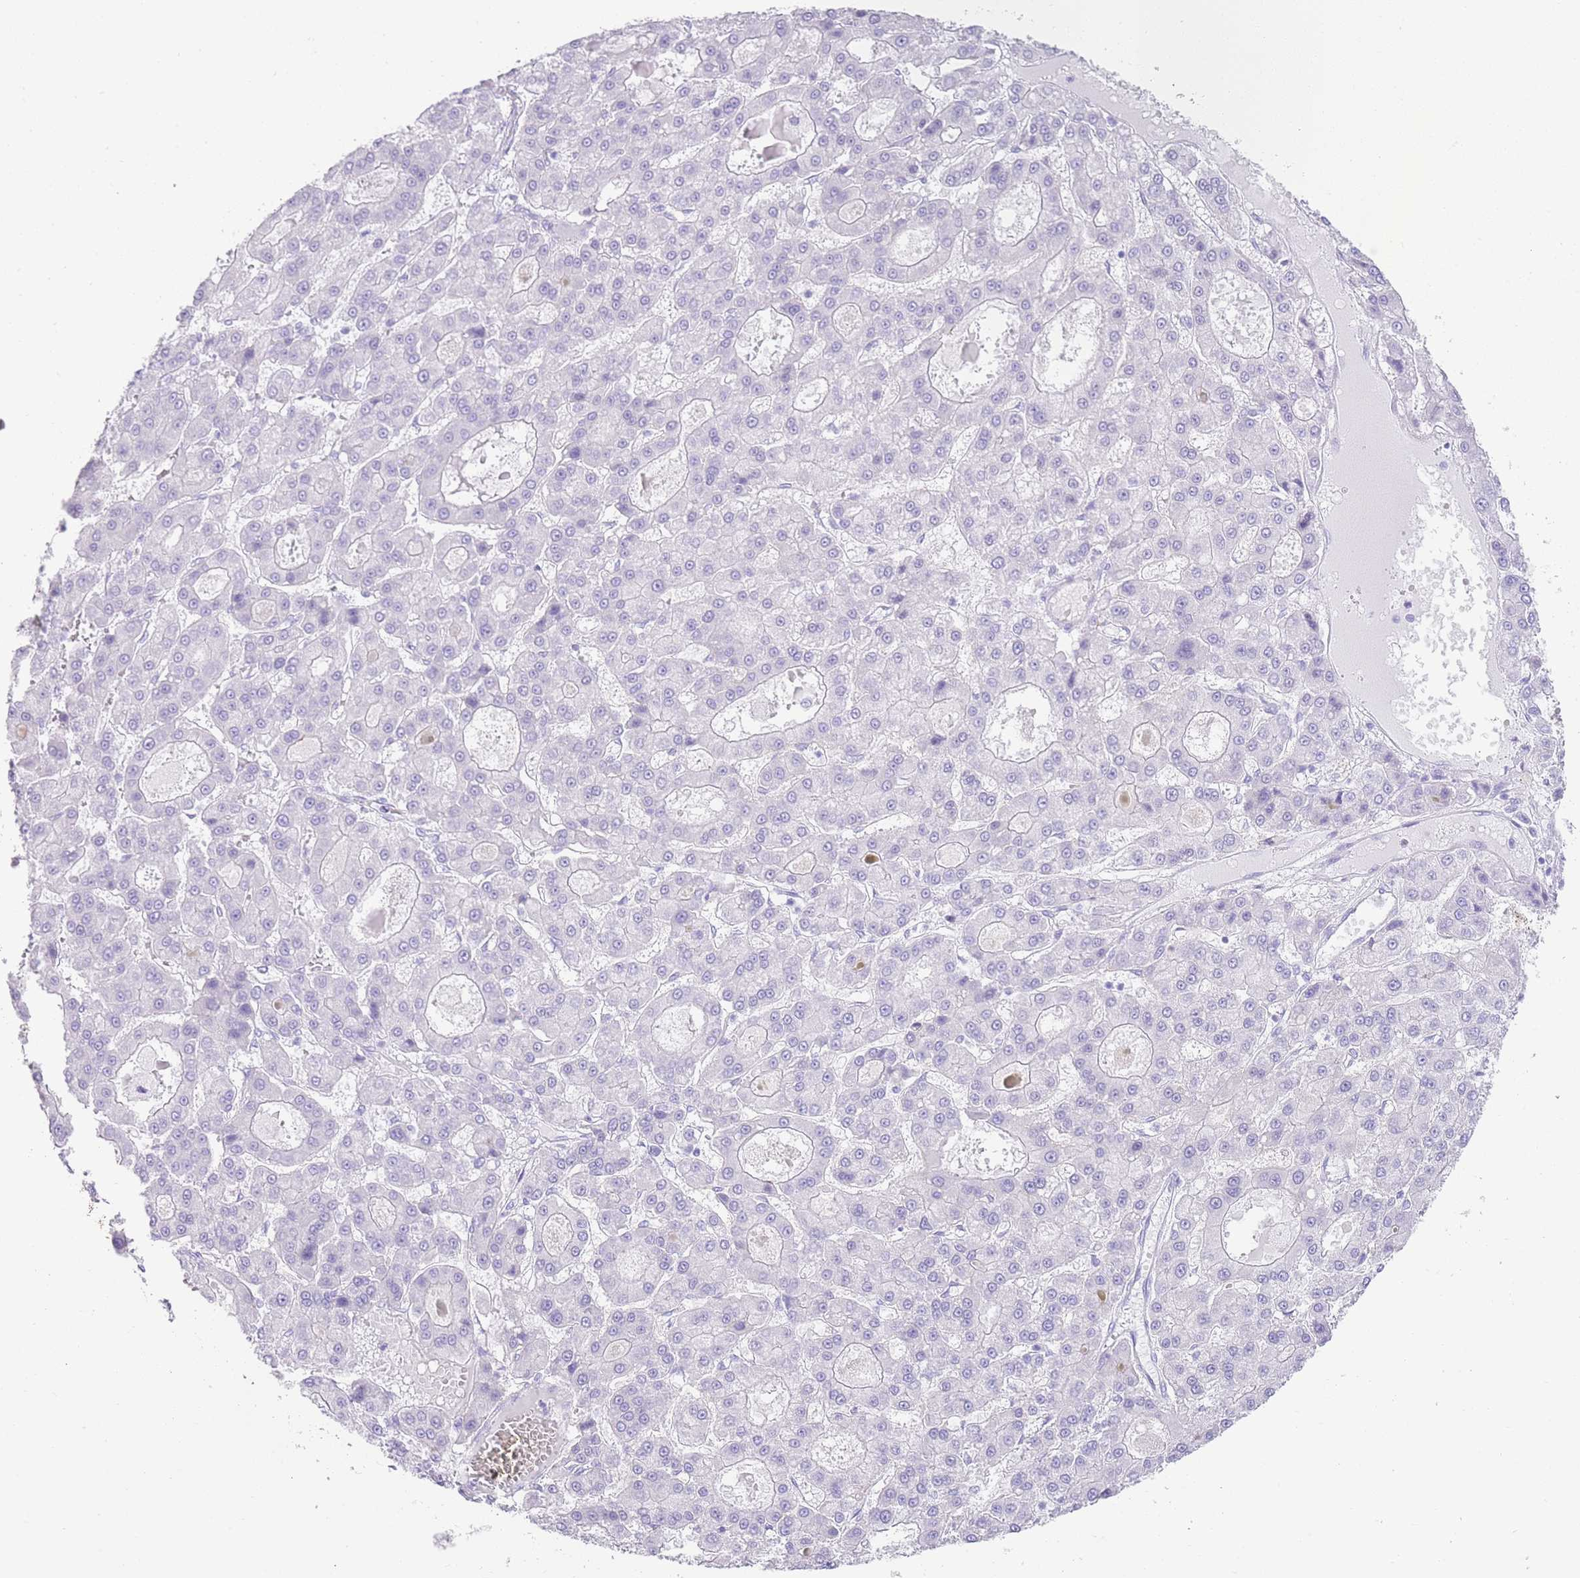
{"staining": {"intensity": "negative", "quantity": "none", "location": "none"}, "tissue": "liver cancer", "cell_type": "Tumor cells", "image_type": "cancer", "snomed": [{"axis": "morphology", "description": "Carcinoma, Hepatocellular, NOS"}, {"axis": "topography", "description": "Liver"}], "caption": "A histopathology image of human hepatocellular carcinoma (liver) is negative for staining in tumor cells.", "gene": "ELOA2", "patient": {"sex": "male", "age": 70}}